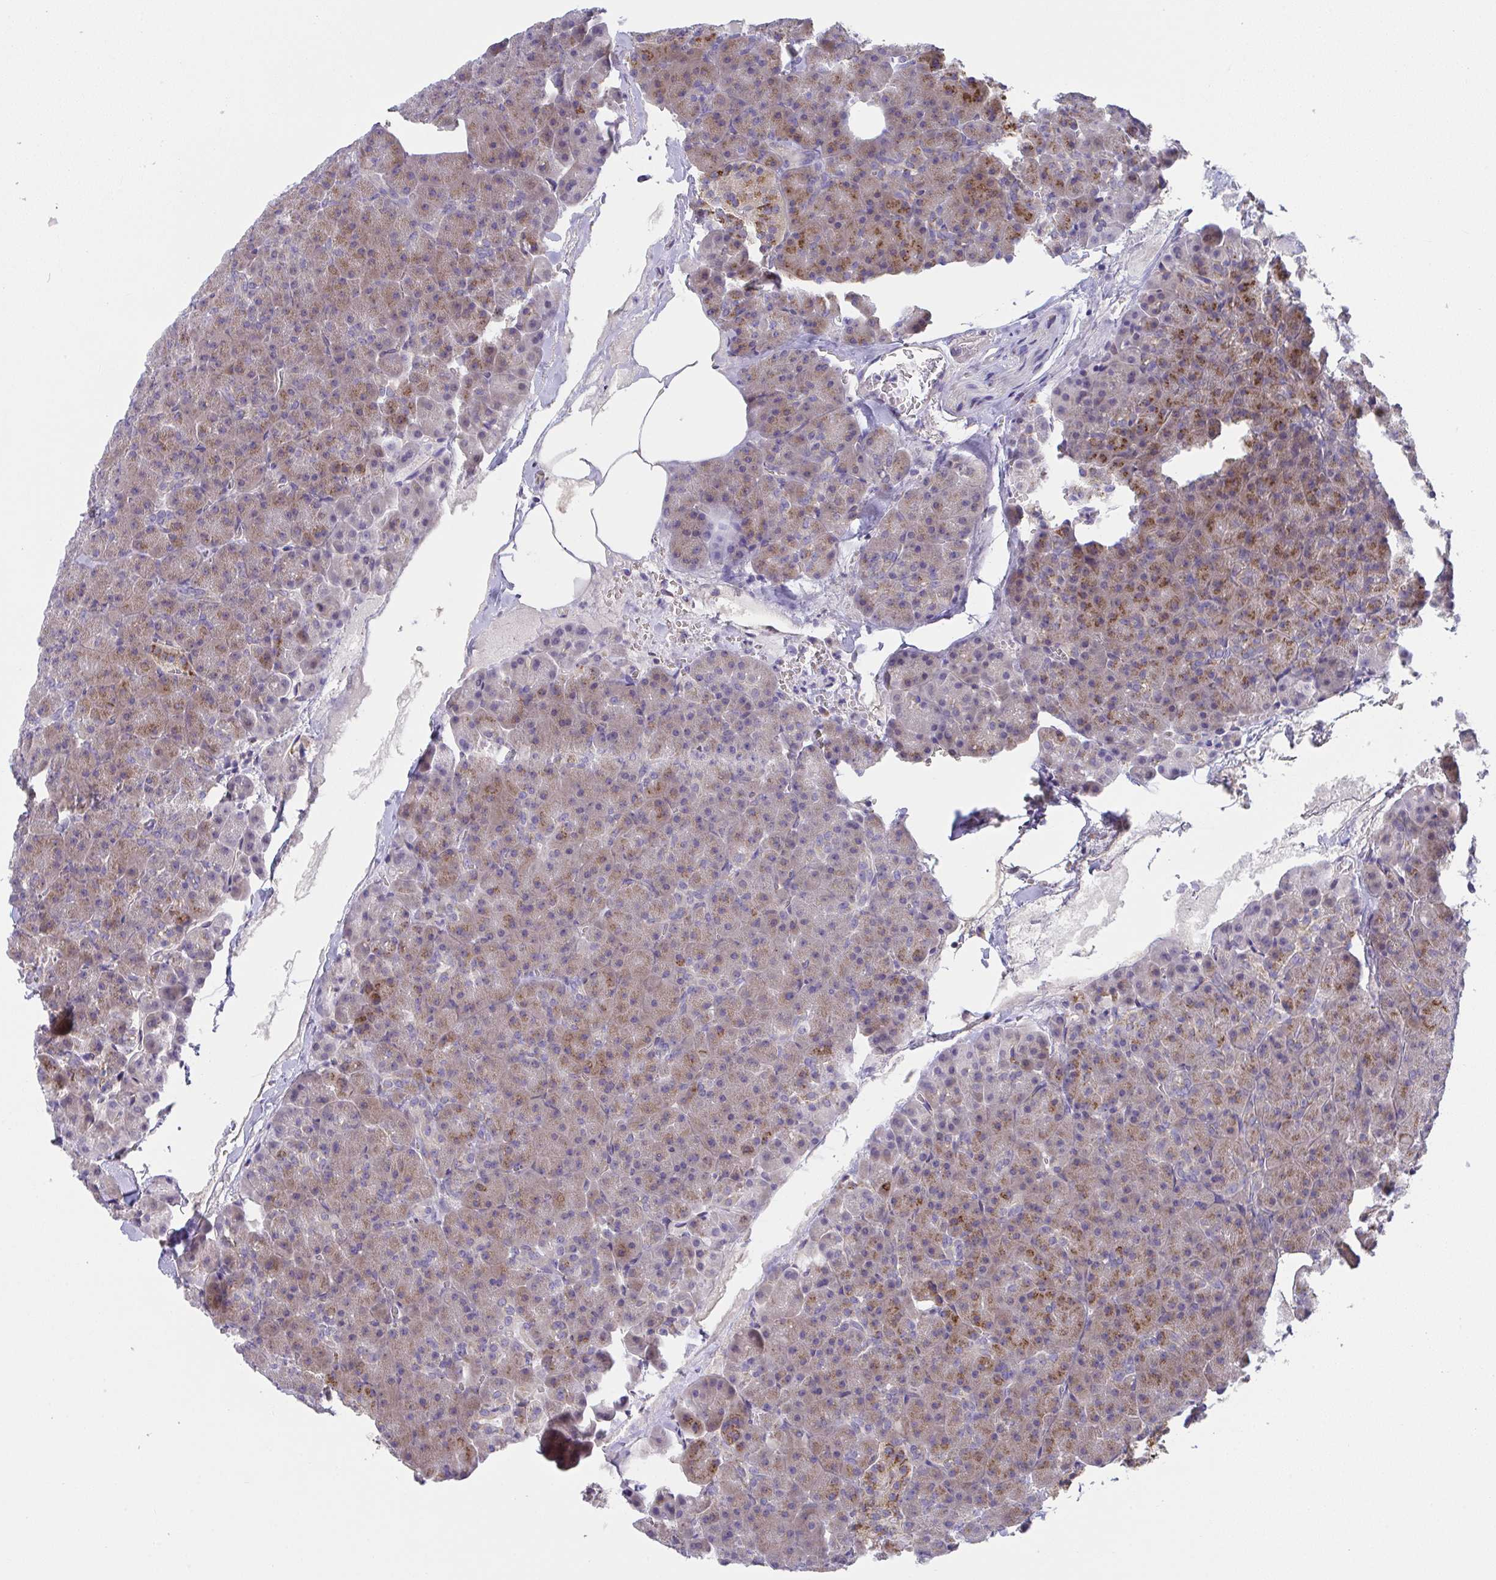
{"staining": {"intensity": "moderate", "quantity": "<25%", "location": "cytoplasmic/membranous"}, "tissue": "pancreas", "cell_type": "Exocrine glandular cells", "image_type": "normal", "snomed": [{"axis": "morphology", "description": "Normal tissue, NOS"}, {"axis": "topography", "description": "Pancreas"}], "caption": "Protein staining displays moderate cytoplasmic/membranous staining in about <25% of exocrine glandular cells in normal pancreas.", "gene": "MIA3", "patient": {"sex": "female", "age": 74}}